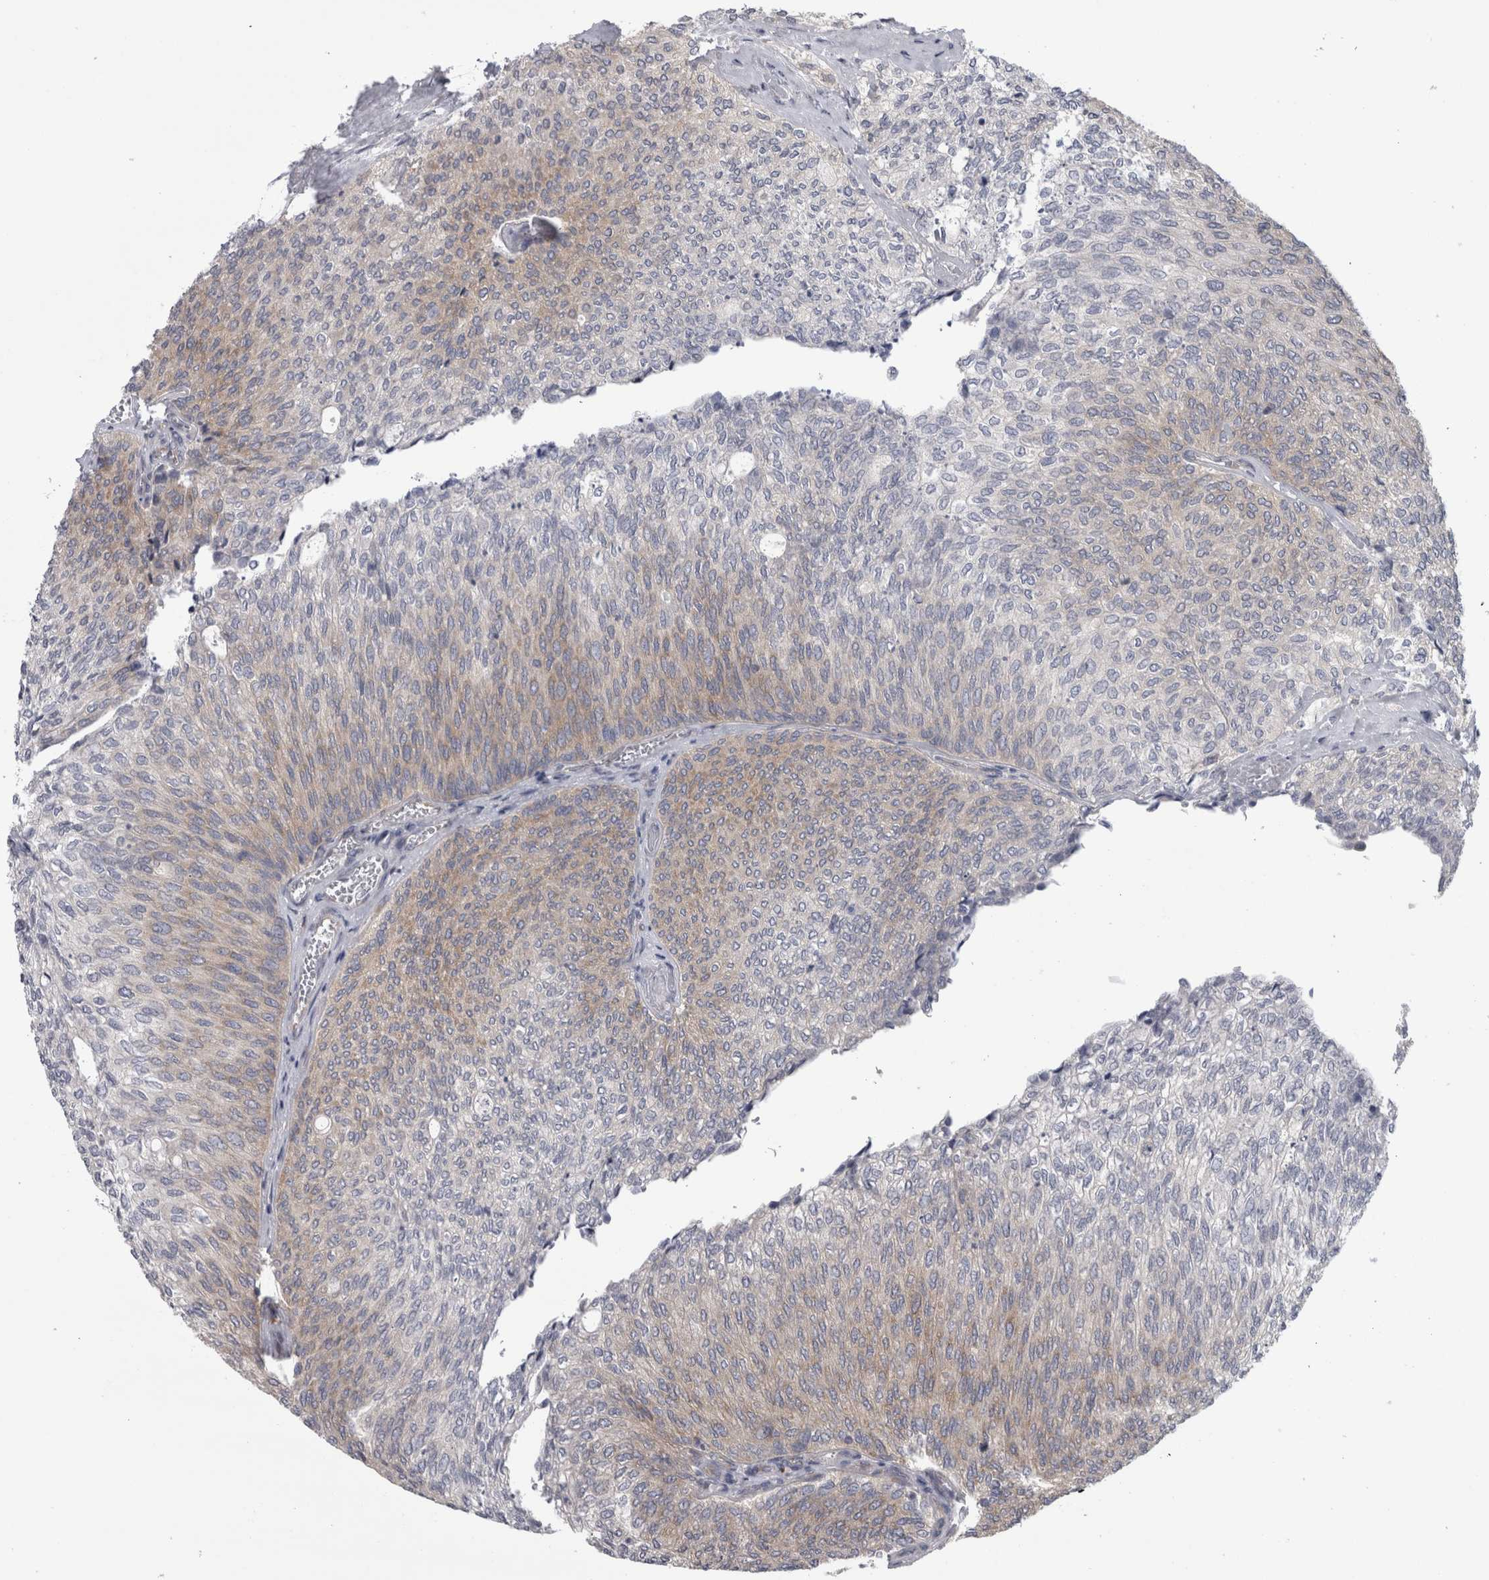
{"staining": {"intensity": "moderate", "quantity": "<25%", "location": "cytoplasmic/membranous"}, "tissue": "urothelial cancer", "cell_type": "Tumor cells", "image_type": "cancer", "snomed": [{"axis": "morphology", "description": "Urothelial carcinoma, Low grade"}, {"axis": "topography", "description": "Urinary bladder"}], "caption": "Tumor cells display low levels of moderate cytoplasmic/membranous staining in about <25% of cells in human urothelial carcinoma (low-grade). (brown staining indicates protein expression, while blue staining denotes nuclei).", "gene": "PRRC2C", "patient": {"sex": "female", "age": 79}}